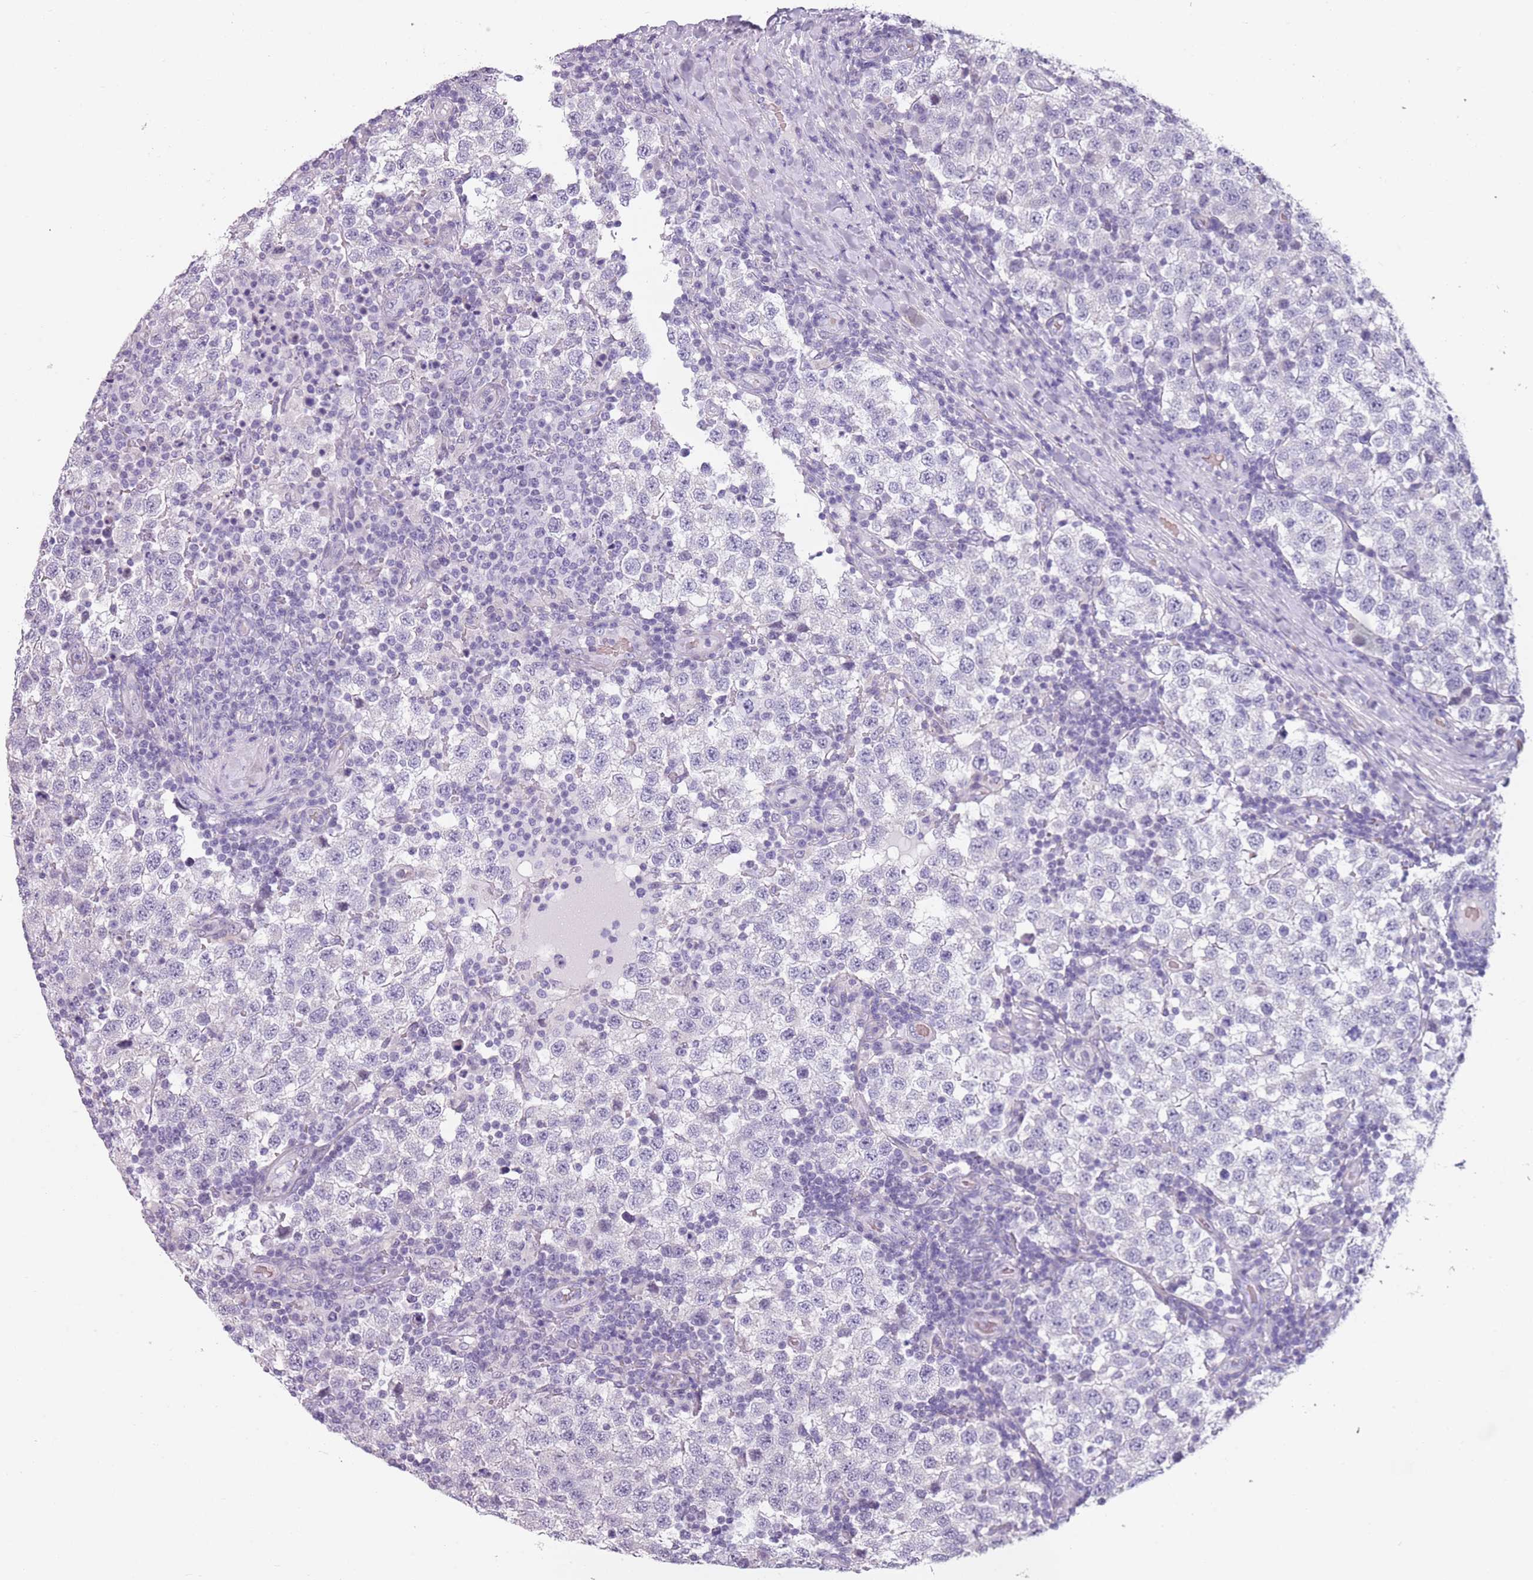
{"staining": {"intensity": "negative", "quantity": "none", "location": "none"}, "tissue": "testis cancer", "cell_type": "Tumor cells", "image_type": "cancer", "snomed": [{"axis": "morphology", "description": "Seminoma, NOS"}, {"axis": "topography", "description": "Testis"}], "caption": "An image of human seminoma (testis) is negative for staining in tumor cells. (Brightfield microscopy of DAB immunohistochemistry at high magnification).", "gene": "SPESP1", "patient": {"sex": "male", "age": 34}}